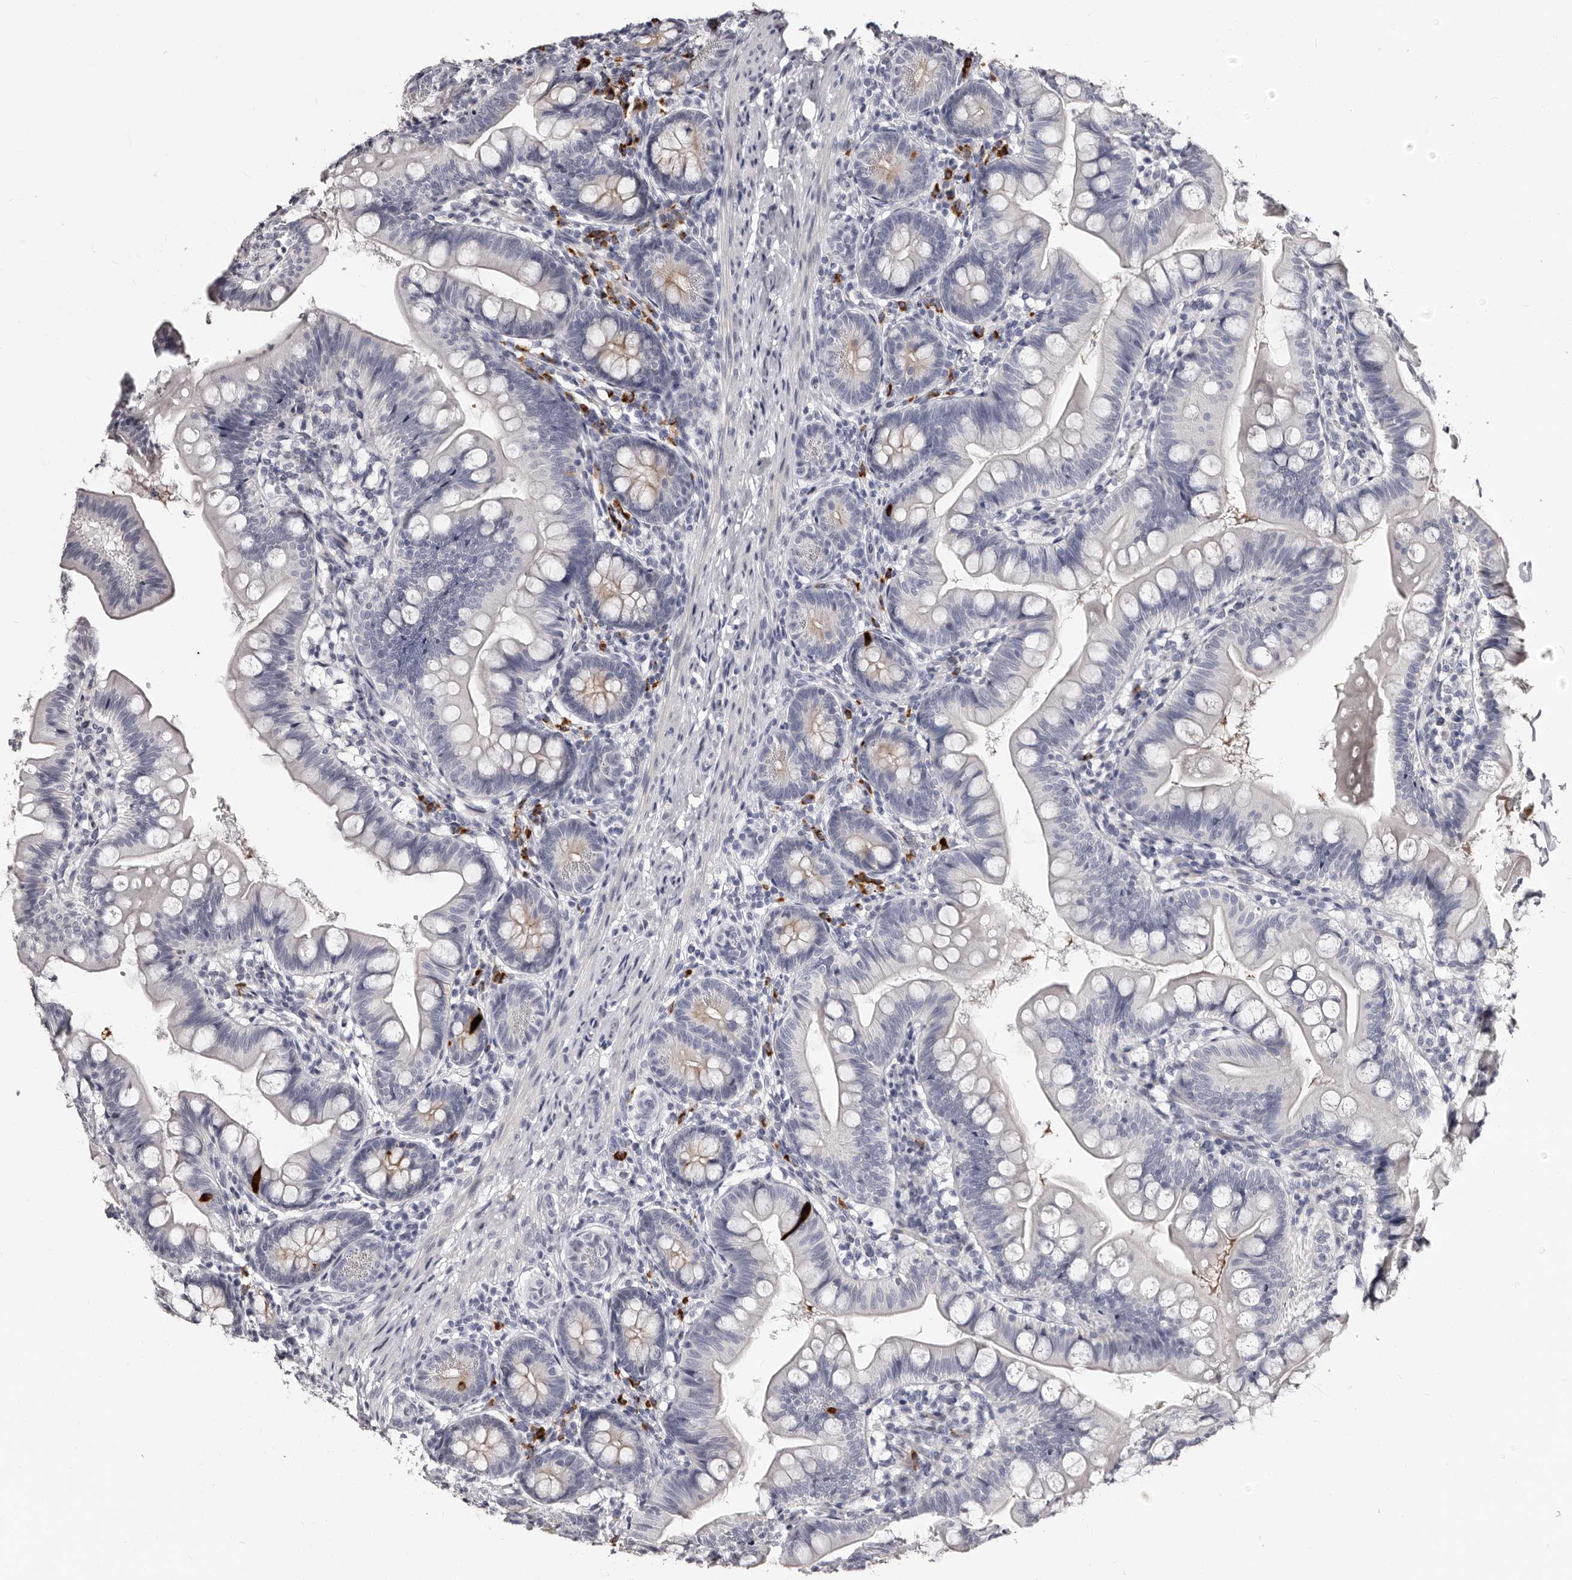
{"staining": {"intensity": "weak", "quantity": "<25%", "location": "cytoplasmic/membranous"}, "tissue": "small intestine", "cell_type": "Glandular cells", "image_type": "normal", "snomed": [{"axis": "morphology", "description": "Normal tissue, NOS"}, {"axis": "topography", "description": "Small intestine"}], "caption": "Micrograph shows no protein positivity in glandular cells of unremarkable small intestine.", "gene": "TBC1D22B", "patient": {"sex": "male", "age": 7}}